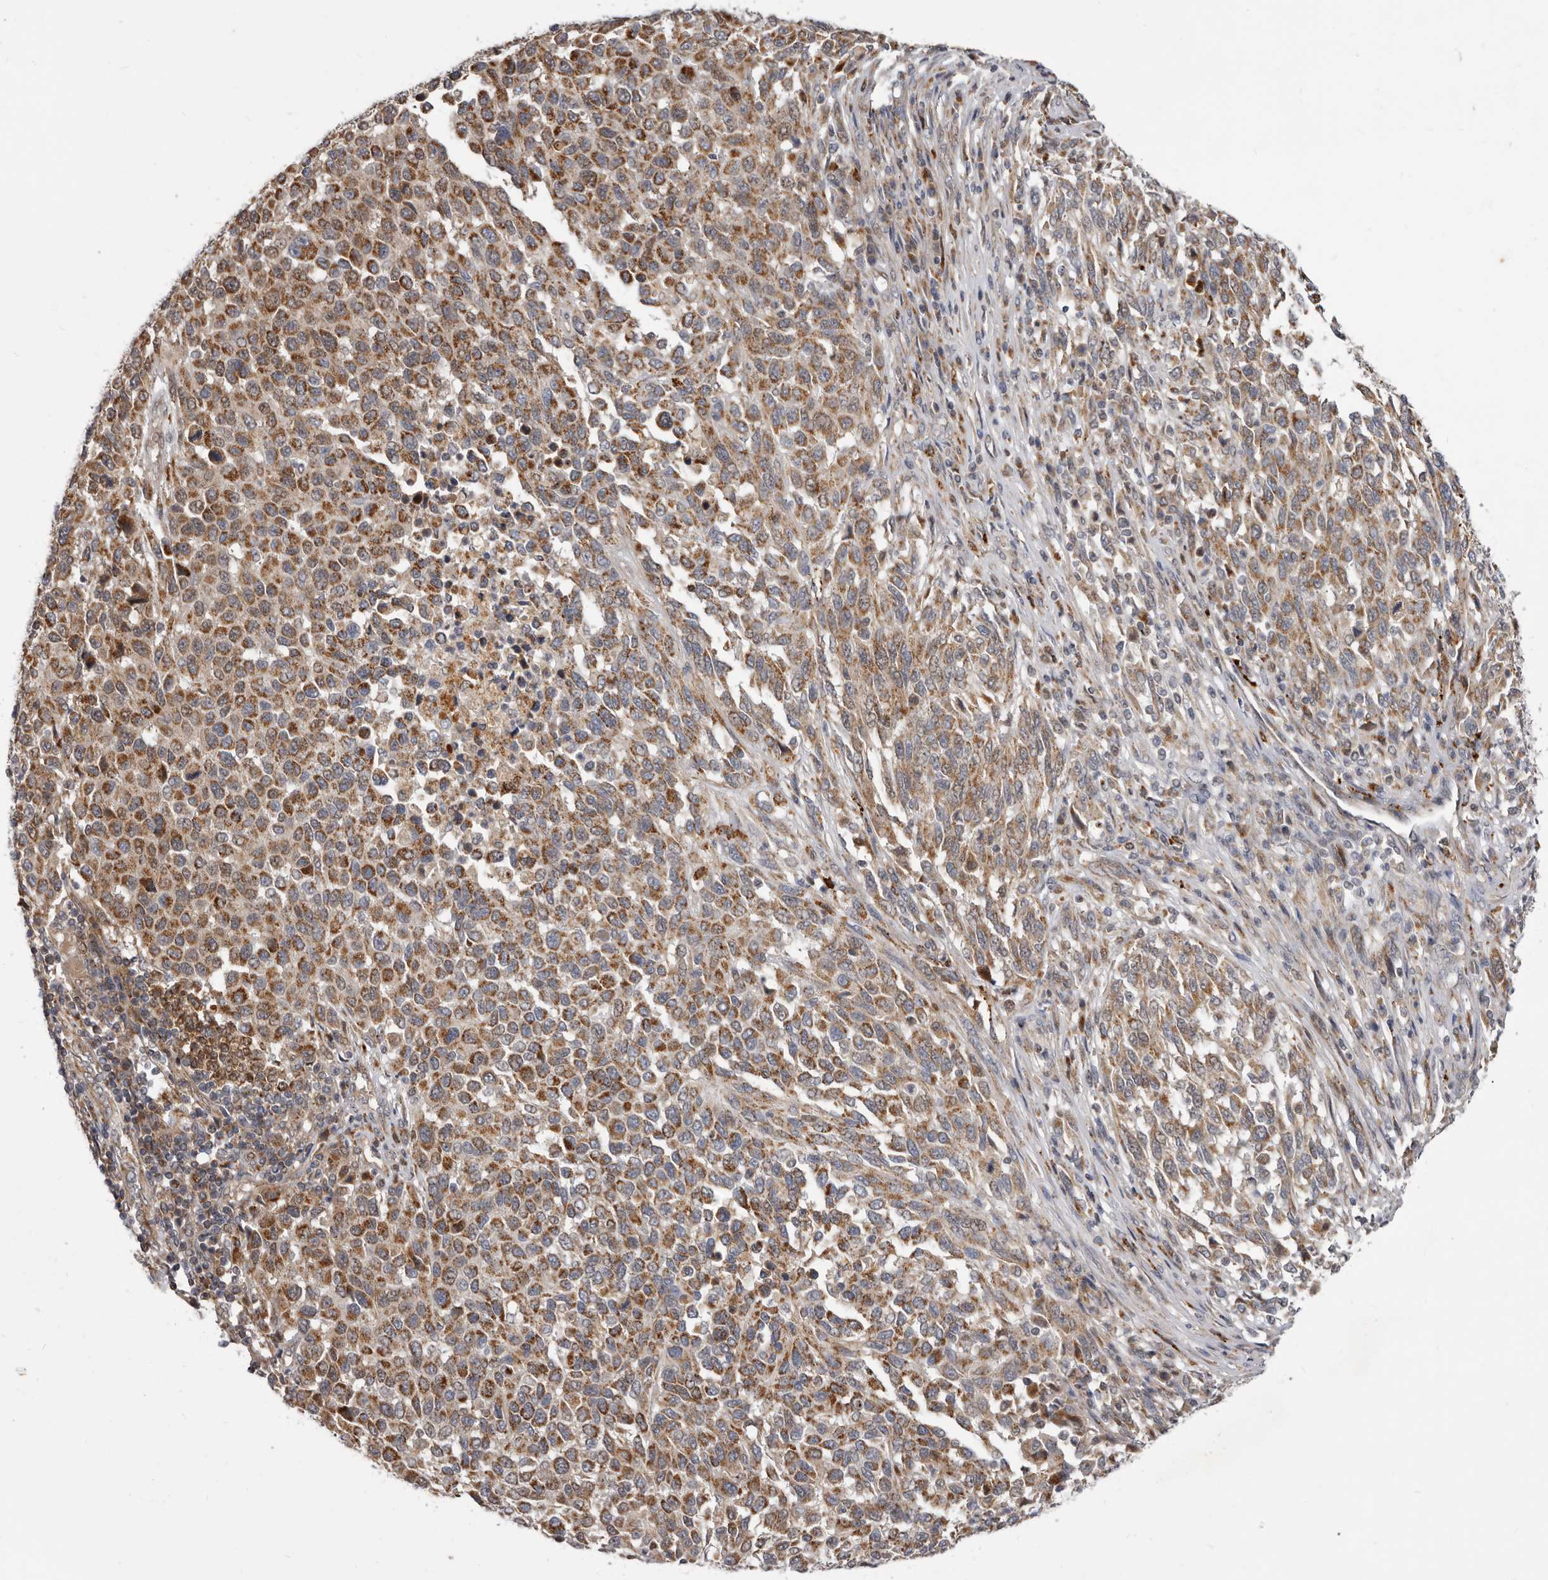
{"staining": {"intensity": "moderate", "quantity": ">75%", "location": "cytoplasmic/membranous"}, "tissue": "melanoma", "cell_type": "Tumor cells", "image_type": "cancer", "snomed": [{"axis": "morphology", "description": "Malignant melanoma, Metastatic site"}, {"axis": "topography", "description": "Lymph node"}], "caption": "An image showing moderate cytoplasmic/membranous positivity in about >75% of tumor cells in melanoma, as visualized by brown immunohistochemical staining.", "gene": "SMC4", "patient": {"sex": "male", "age": 61}}